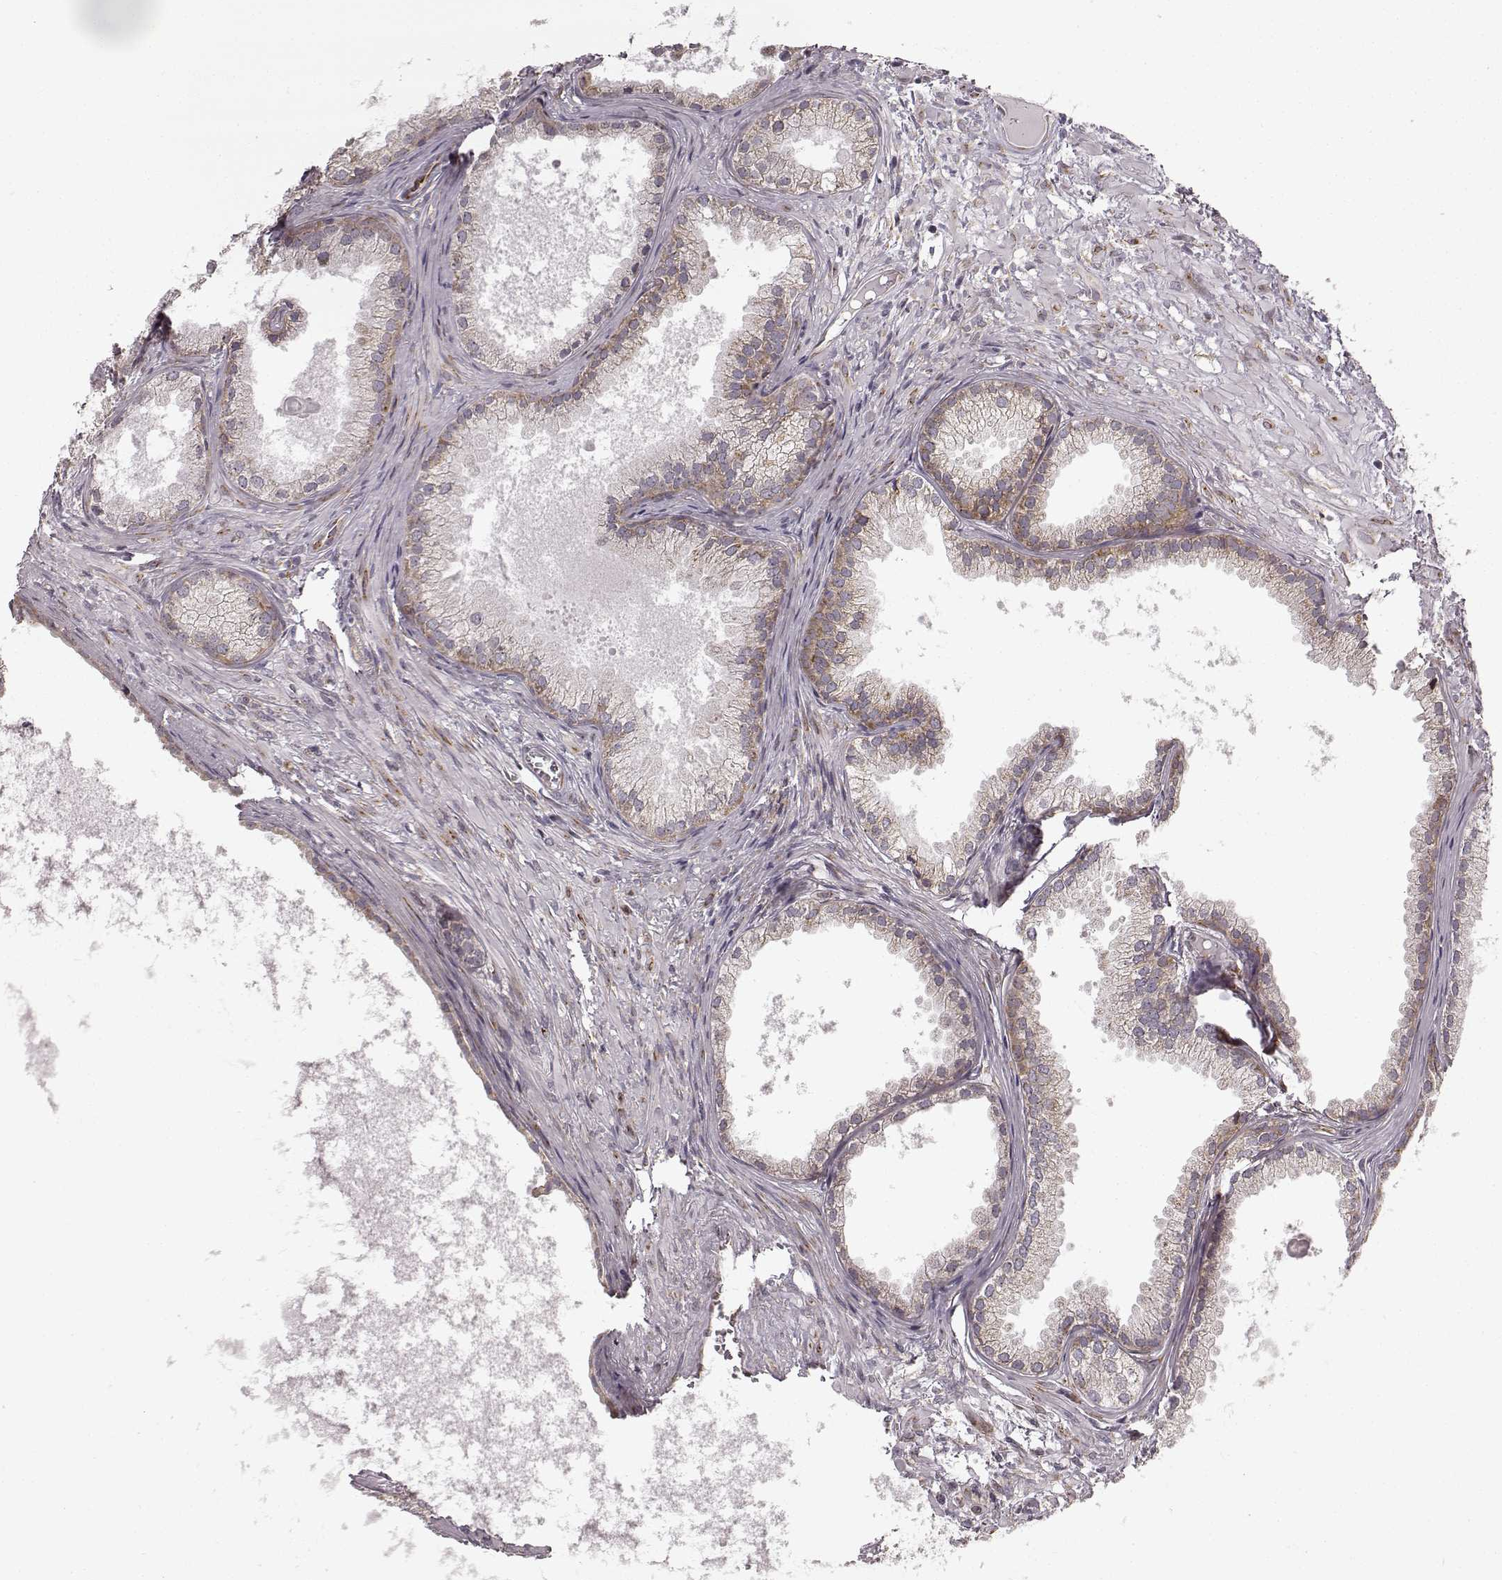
{"staining": {"intensity": "weak", "quantity": ">75%", "location": "cytoplasmic/membranous"}, "tissue": "prostate cancer", "cell_type": "Tumor cells", "image_type": "cancer", "snomed": [{"axis": "morphology", "description": "Adenocarcinoma, High grade"}, {"axis": "topography", "description": "Prostate"}], "caption": "An immunohistochemistry (IHC) micrograph of tumor tissue is shown. Protein staining in brown shows weak cytoplasmic/membranous positivity in high-grade adenocarcinoma (prostate) within tumor cells.", "gene": "TMEM14A", "patient": {"sex": "male", "age": 83}}